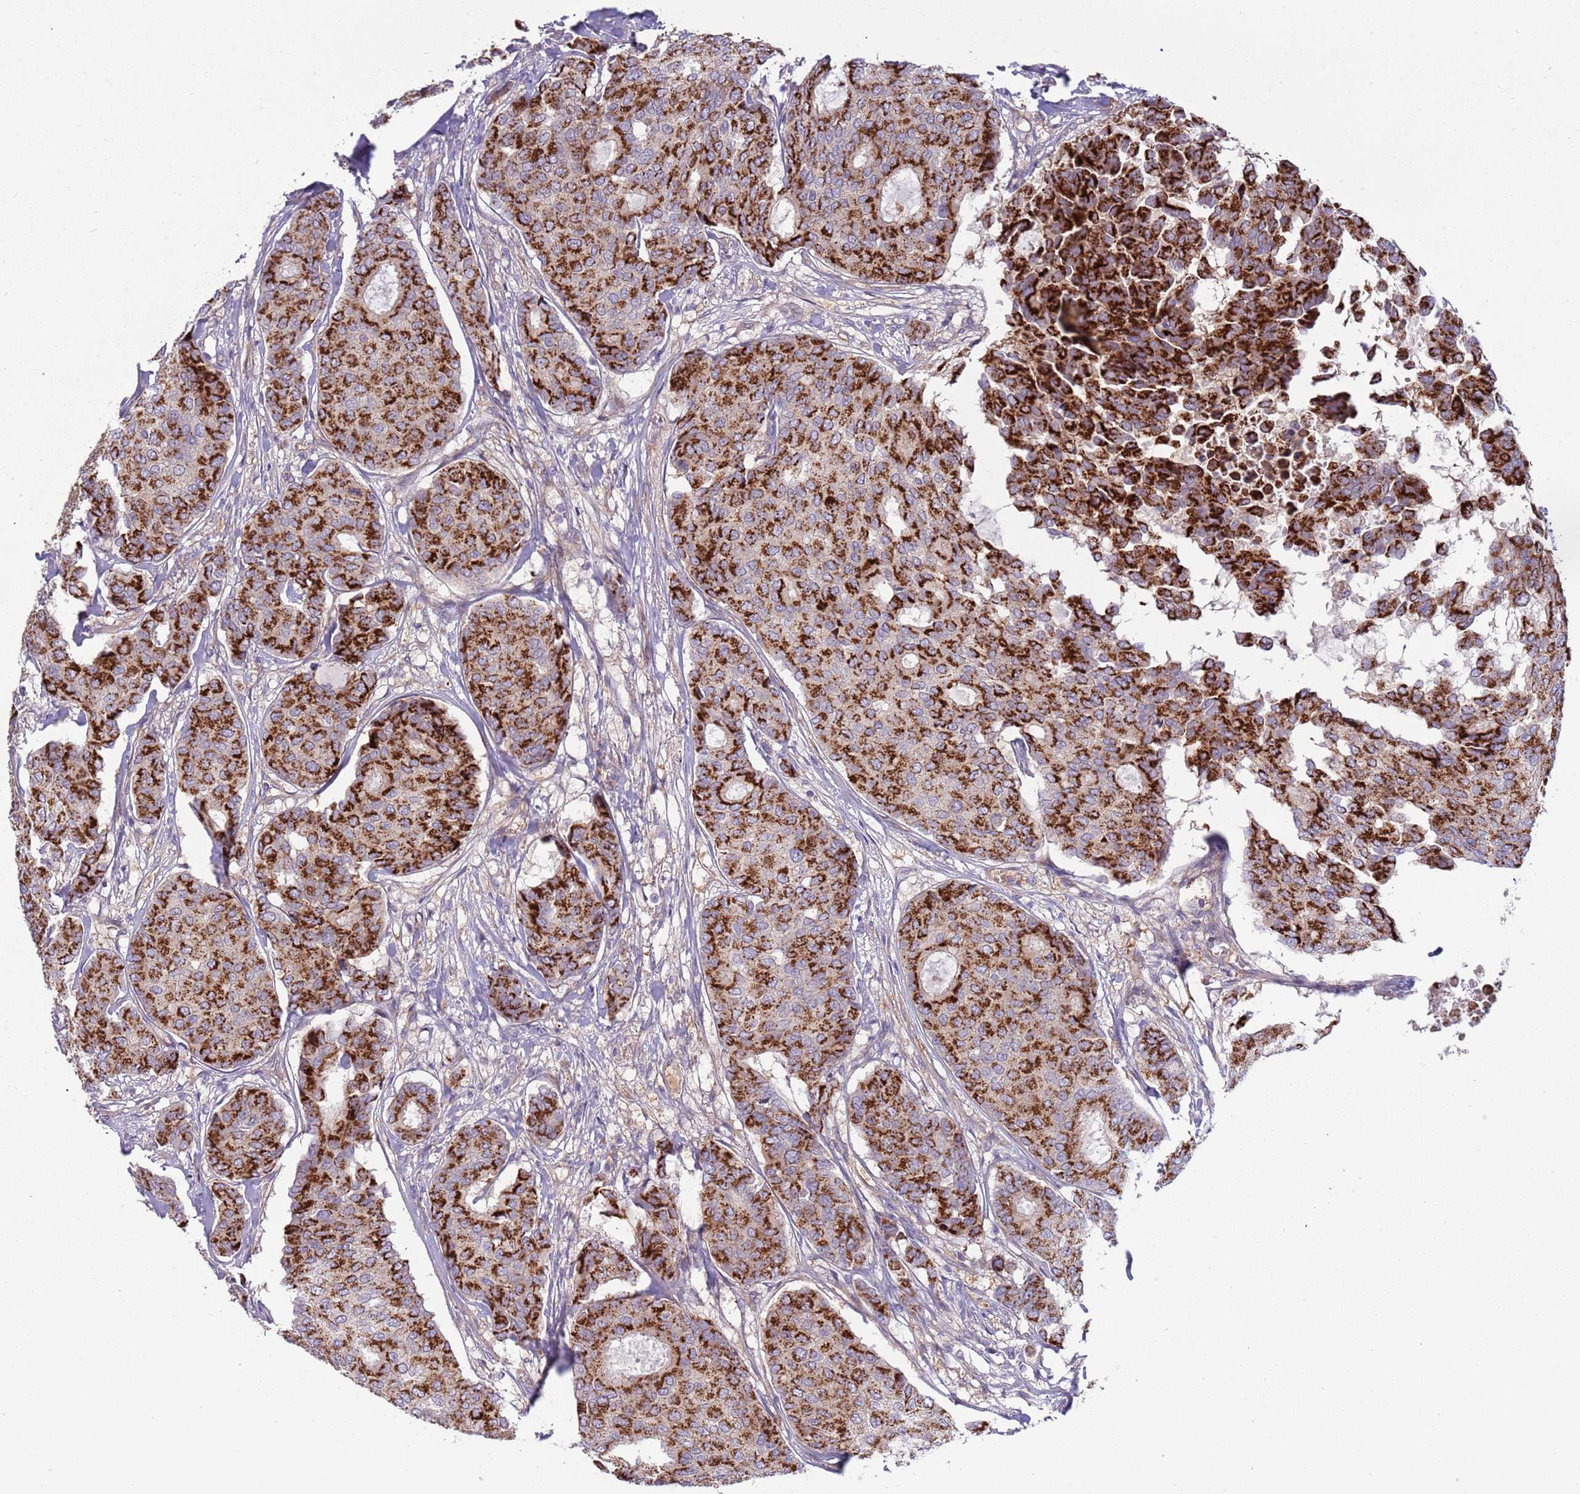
{"staining": {"intensity": "strong", "quantity": ">75%", "location": "cytoplasmic/membranous"}, "tissue": "breast cancer", "cell_type": "Tumor cells", "image_type": "cancer", "snomed": [{"axis": "morphology", "description": "Duct carcinoma"}, {"axis": "topography", "description": "Breast"}], "caption": "Tumor cells display high levels of strong cytoplasmic/membranous positivity in about >75% of cells in human intraductal carcinoma (breast).", "gene": "ITGB6", "patient": {"sex": "female", "age": 75}}